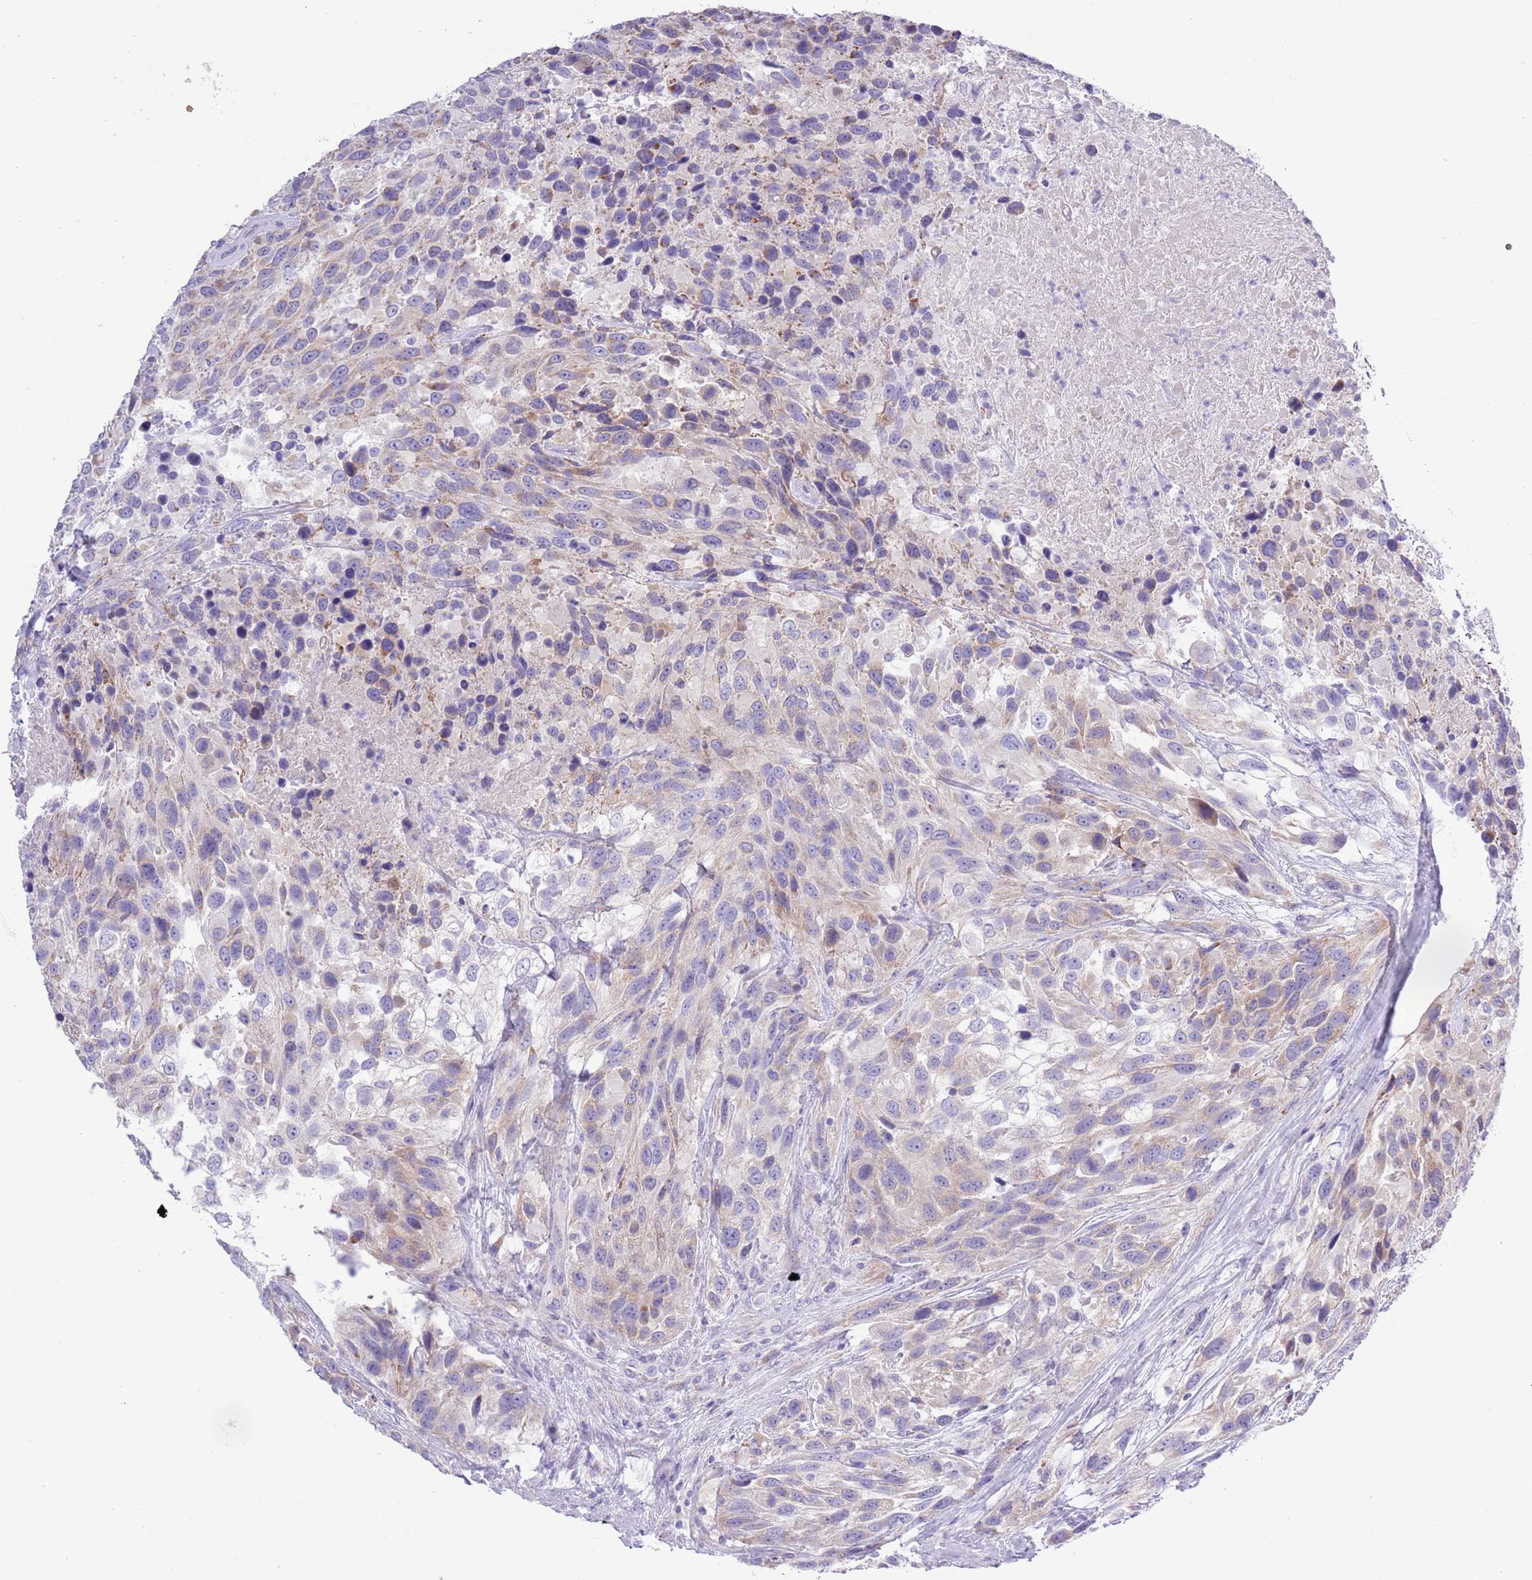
{"staining": {"intensity": "moderate", "quantity": "25%-75%", "location": "cytoplasmic/membranous"}, "tissue": "urothelial cancer", "cell_type": "Tumor cells", "image_type": "cancer", "snomed": [{"axis": "morphology", "description": "Urothelial carcinoma, High grade"}, {"axis": "topography", "description": "Urinary bladder"}], "caption": "Urothelial carcinoma (high-grade) stained for a protein (brown) demonstrates moderate cytoplasmic/membranous positive staining in about 25%-75% of tumor cells.", "gene": "MOCOS", "patient": {"sex": "female", "age": 70}}